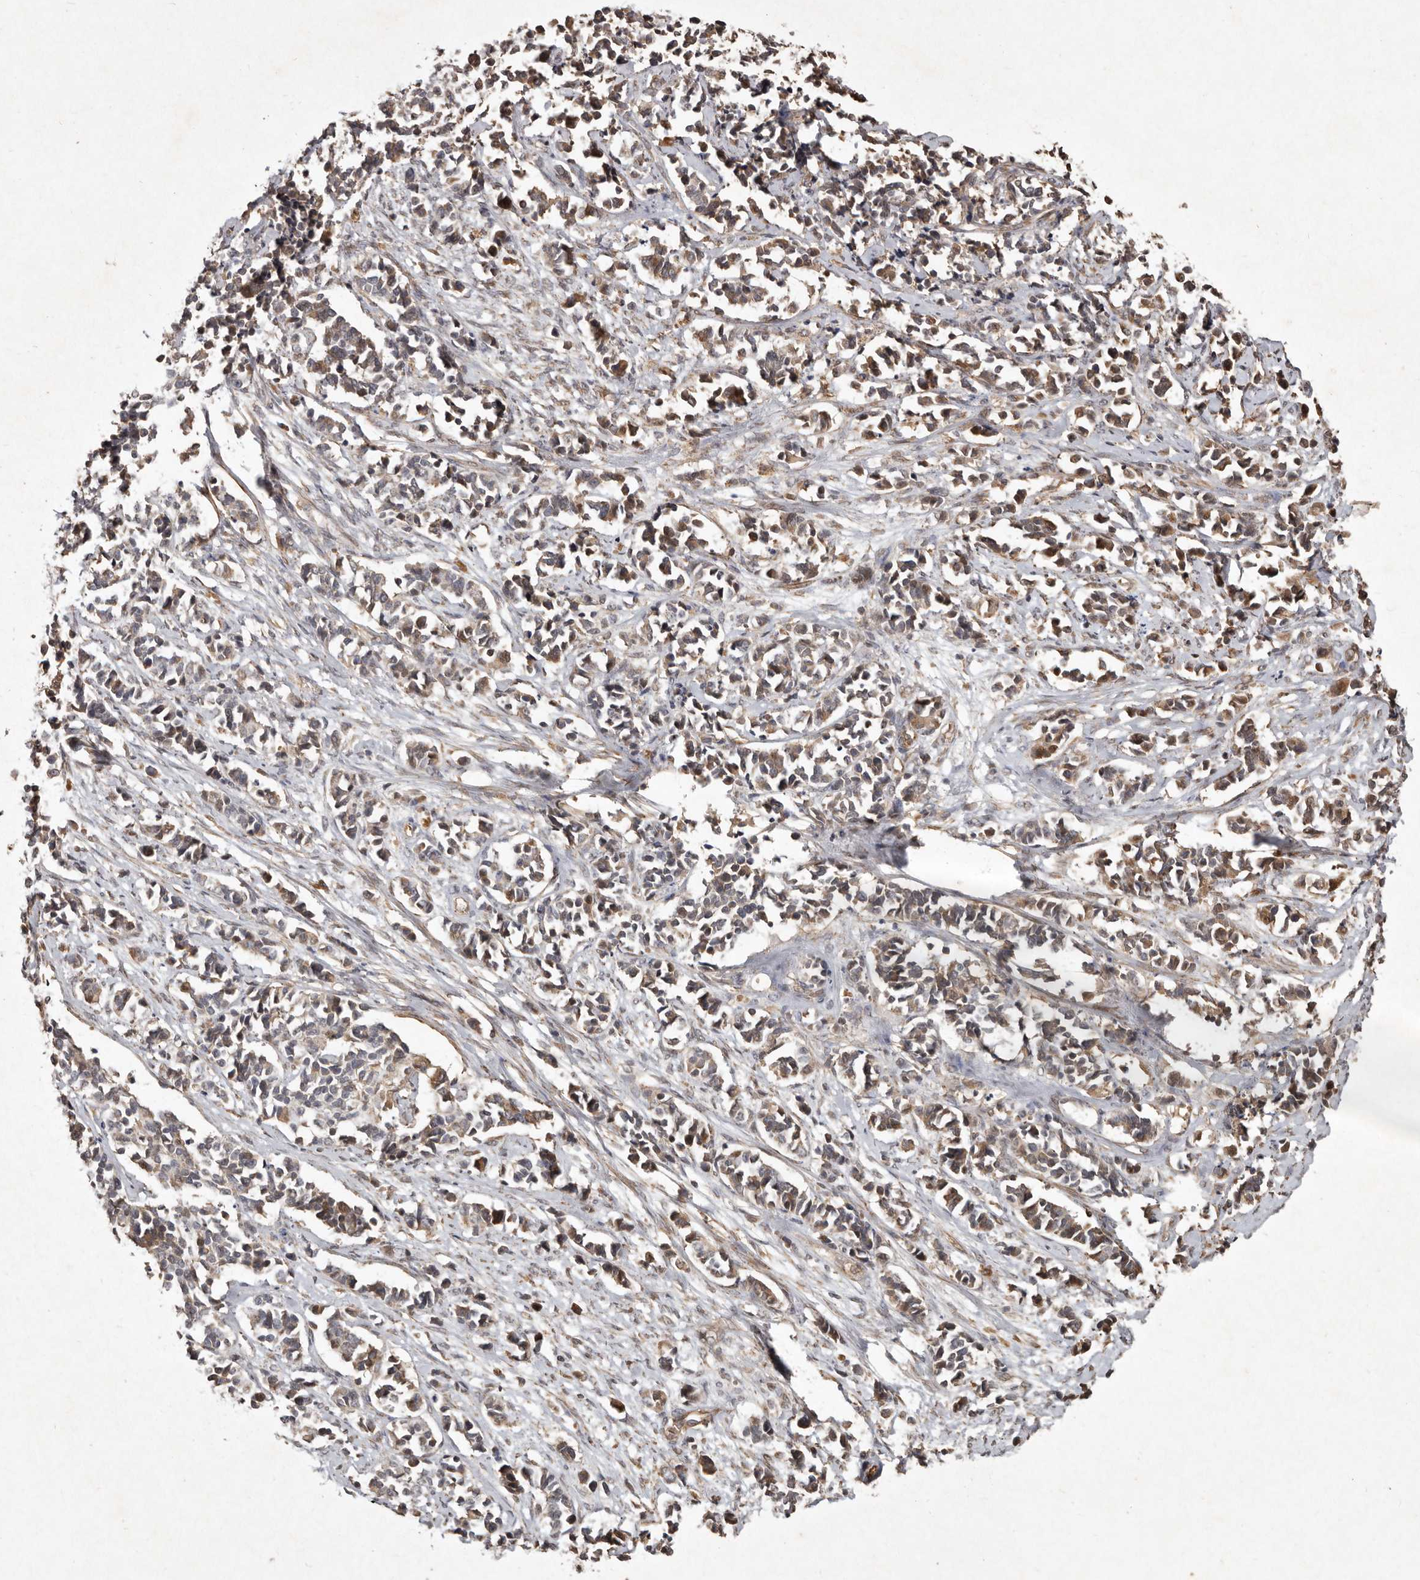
{"staining": {"intensity": "moderate", "quantity": "25%-75%", "location": "cytoplasmic/membranous"}, "tissue": "cervical cancer", "cell_type": "Tumor cells", "image_type": "cancer", "snomed": [{"axis": "morphology", "description": "Normal tissue, NOS"}, {"axis": "morphology", "description": "Squamous cell carcinoma, NOS"}, {"axis": "topography", "description": "Cervix"}], "caption": "Cervical cancer stained for a protein (brown) shows moderate cytoplasmic/membranous positive expression in approximately 25%-75% of tumor cells.", "gene": "SEMA3A", "patient": {"sex": "female", "age": 35}}